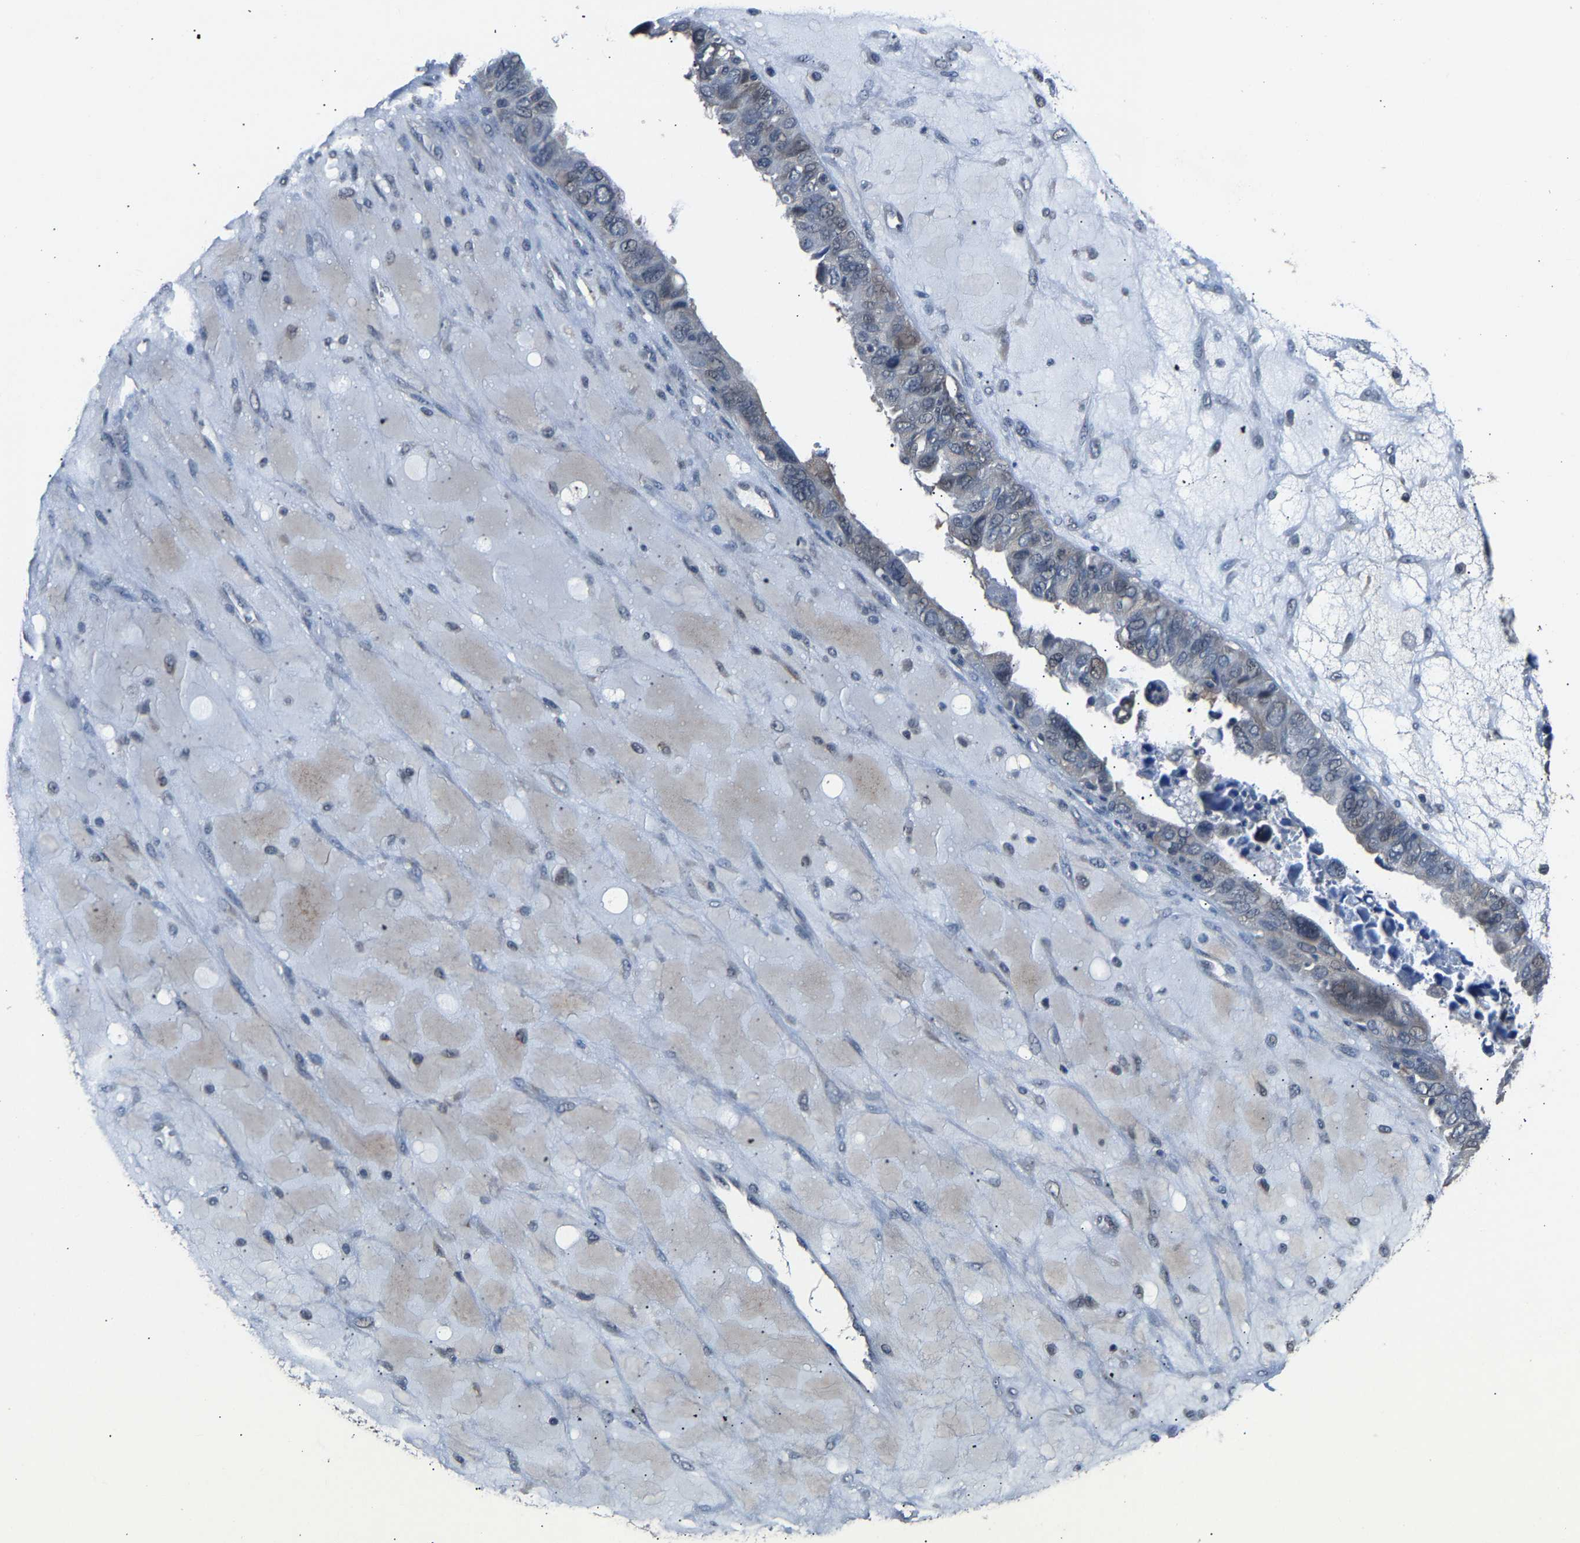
{"staining": {"intensity": "weak", "quantity": "25%-75%", "location": "cytoplasmic/membranous"}, "tissue": "ovarian cancer", "cell_type": "Tumor cells", "image_type": "cancer", "snomed": [{"axis": "morphology", "description": "Cystadenocarcinoma, serous, NOS"}, {"axis": "topography", "description": "Ovary"}], "caption": "Immunohistochemistry staining of ovarian cancer (serous cystadenocarcinoma), which displays low levels of weak cytoplasmic/membranous expression in about 25%-75% of tumor cells indicating weak cytoplasmic/membranous protein staining. The staining was performed using DAB (brown) for protein detection and nuclei were counterstained in hematoxylin (blue).", "gene": "ABCC9", "patient": {"sex": "female", "age": 79}}